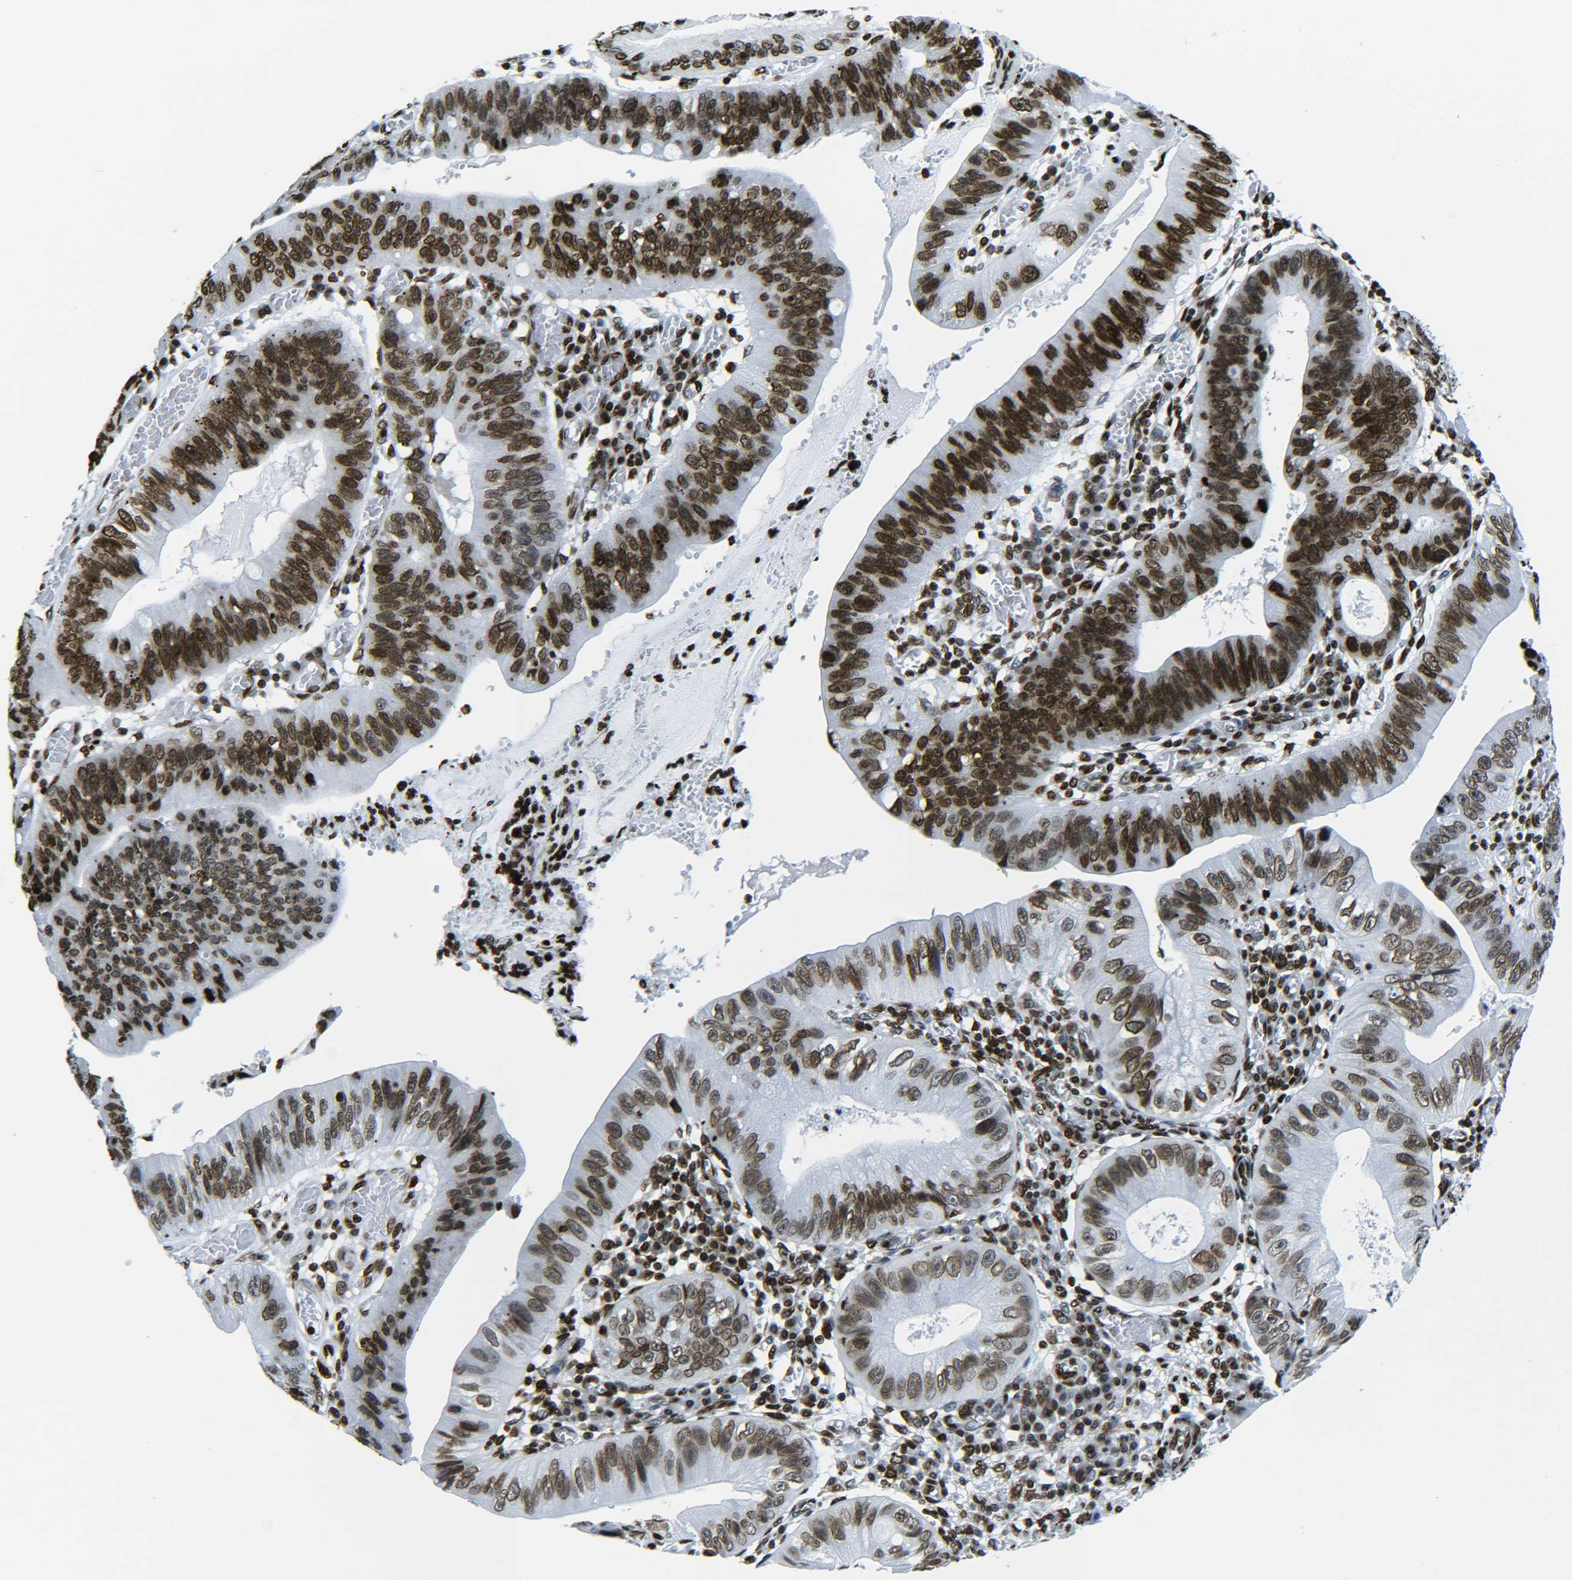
{"staining": {"intensity": "strong", "quantity": ">75%", "location": "nuclear"}, "tissue": "stomach cancer", "cell_type": "Tumor cells", "image_type": "cancer", "snomed": [{"axis": "morphology", "description": "Adenocarcinoma, NOS"}, {"axis": "topography", "description": "Stomach"}], "caption": "Strong nuclear protein expression is appreciated in about >75% of tumor cells in stomach cancer. Using DAB (3,3'-diaminobenzidine) (brown) and hematoxylin (blue) stains, captured at high magnification using brightfield microscopy.", "gene": "H2AX", "patient": {"sex": "male", "age": 59}}